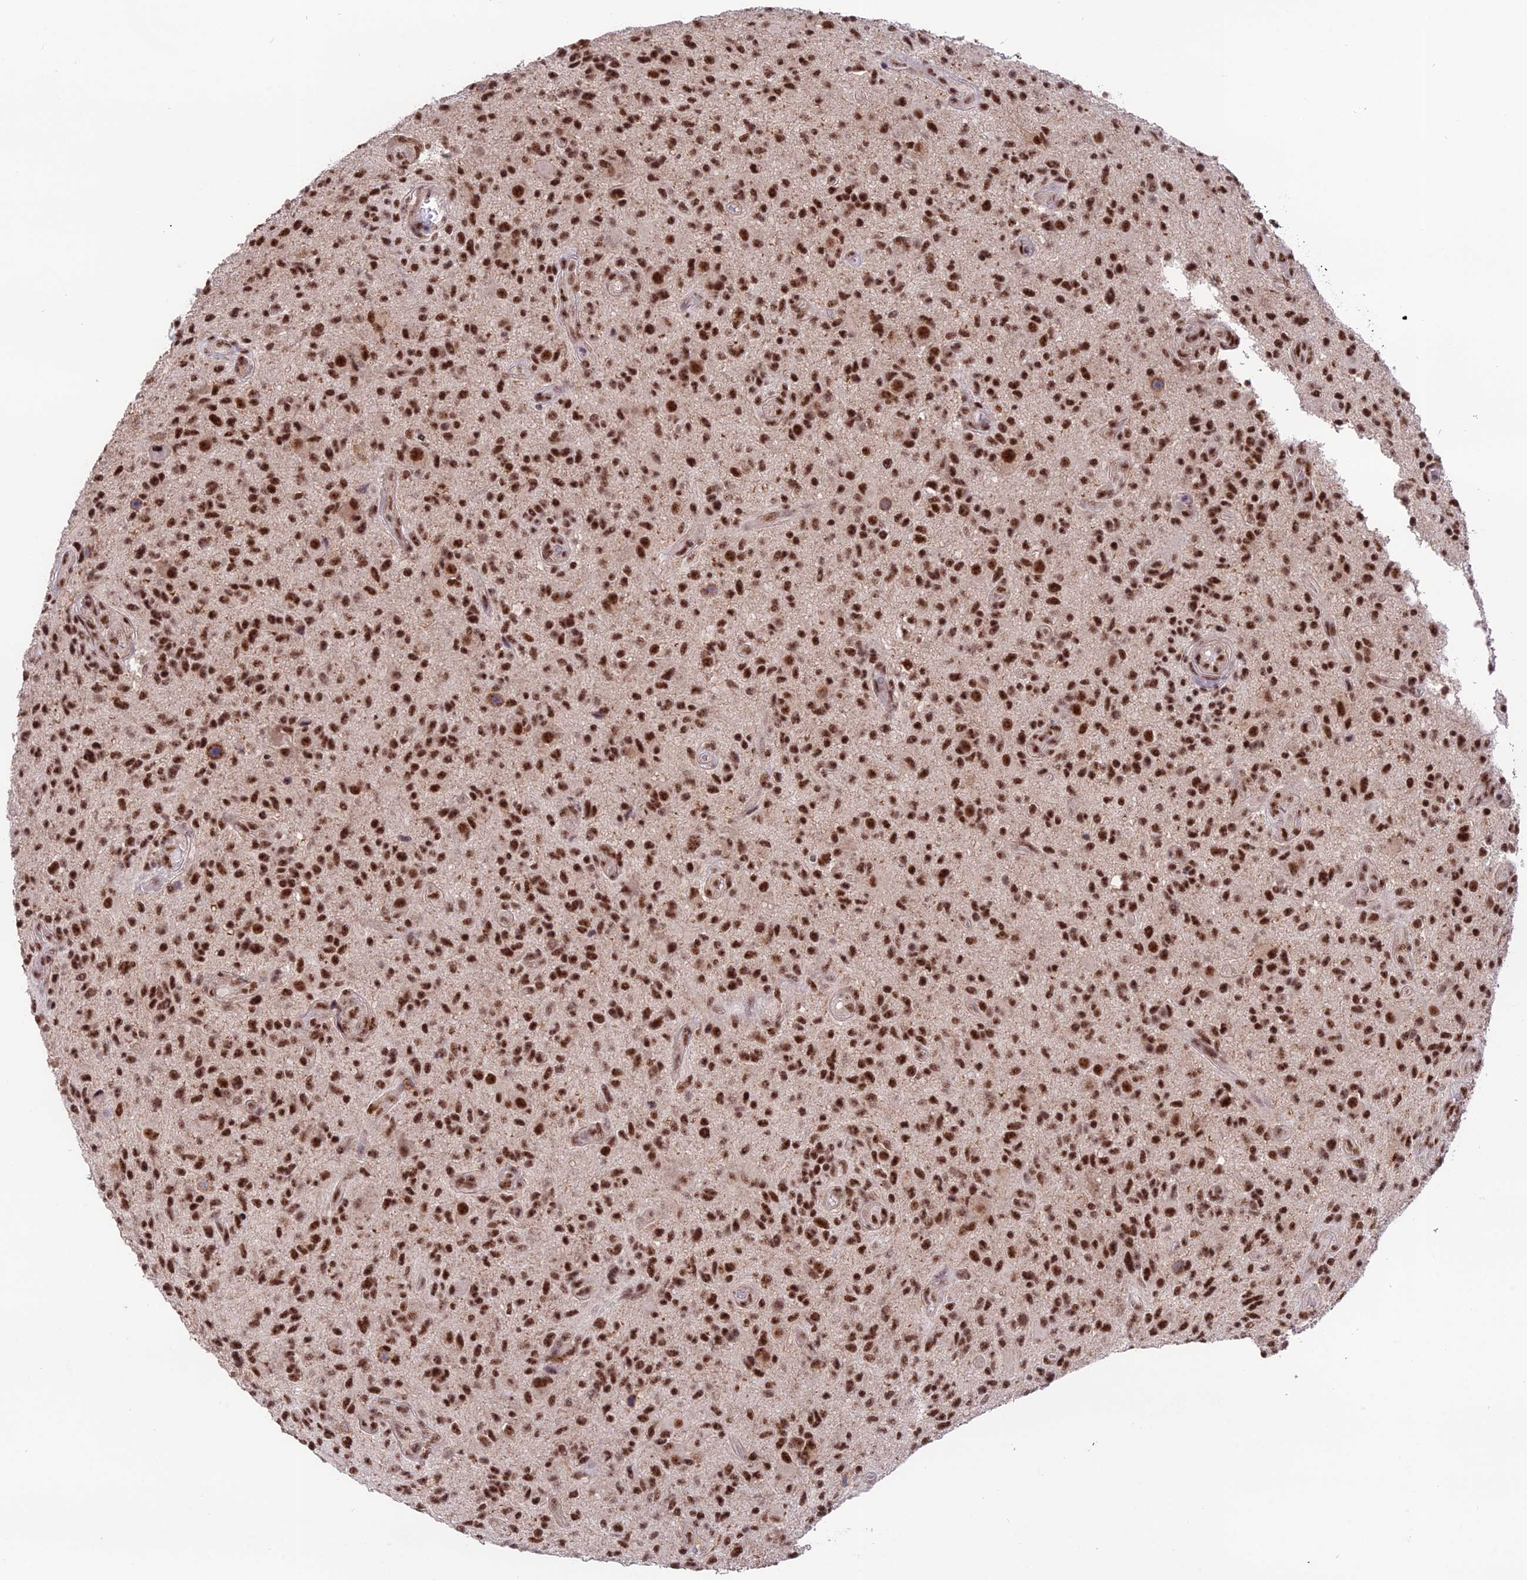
{"staining": {"intensity": "strong", "quantity": ">75%", "location": "nuclear"}, "tissue": "glioma", "cell_type": "Tumor cells", "image_type": "cancer", "snomed": [{"axis": "morphology", "description": "Glioma, malignant, High grade"}, {"axis": "topography", "description": "Brain"}], "caption": "Immunohistochemical staining of human glioma shows strong nuclear protein expression in approximately >75% of tumor cells. (Brightfield microscopy of DAB IHC at high magnification).", "gene": "THOC7", "patient": {"sex": "male", "age": 47}}